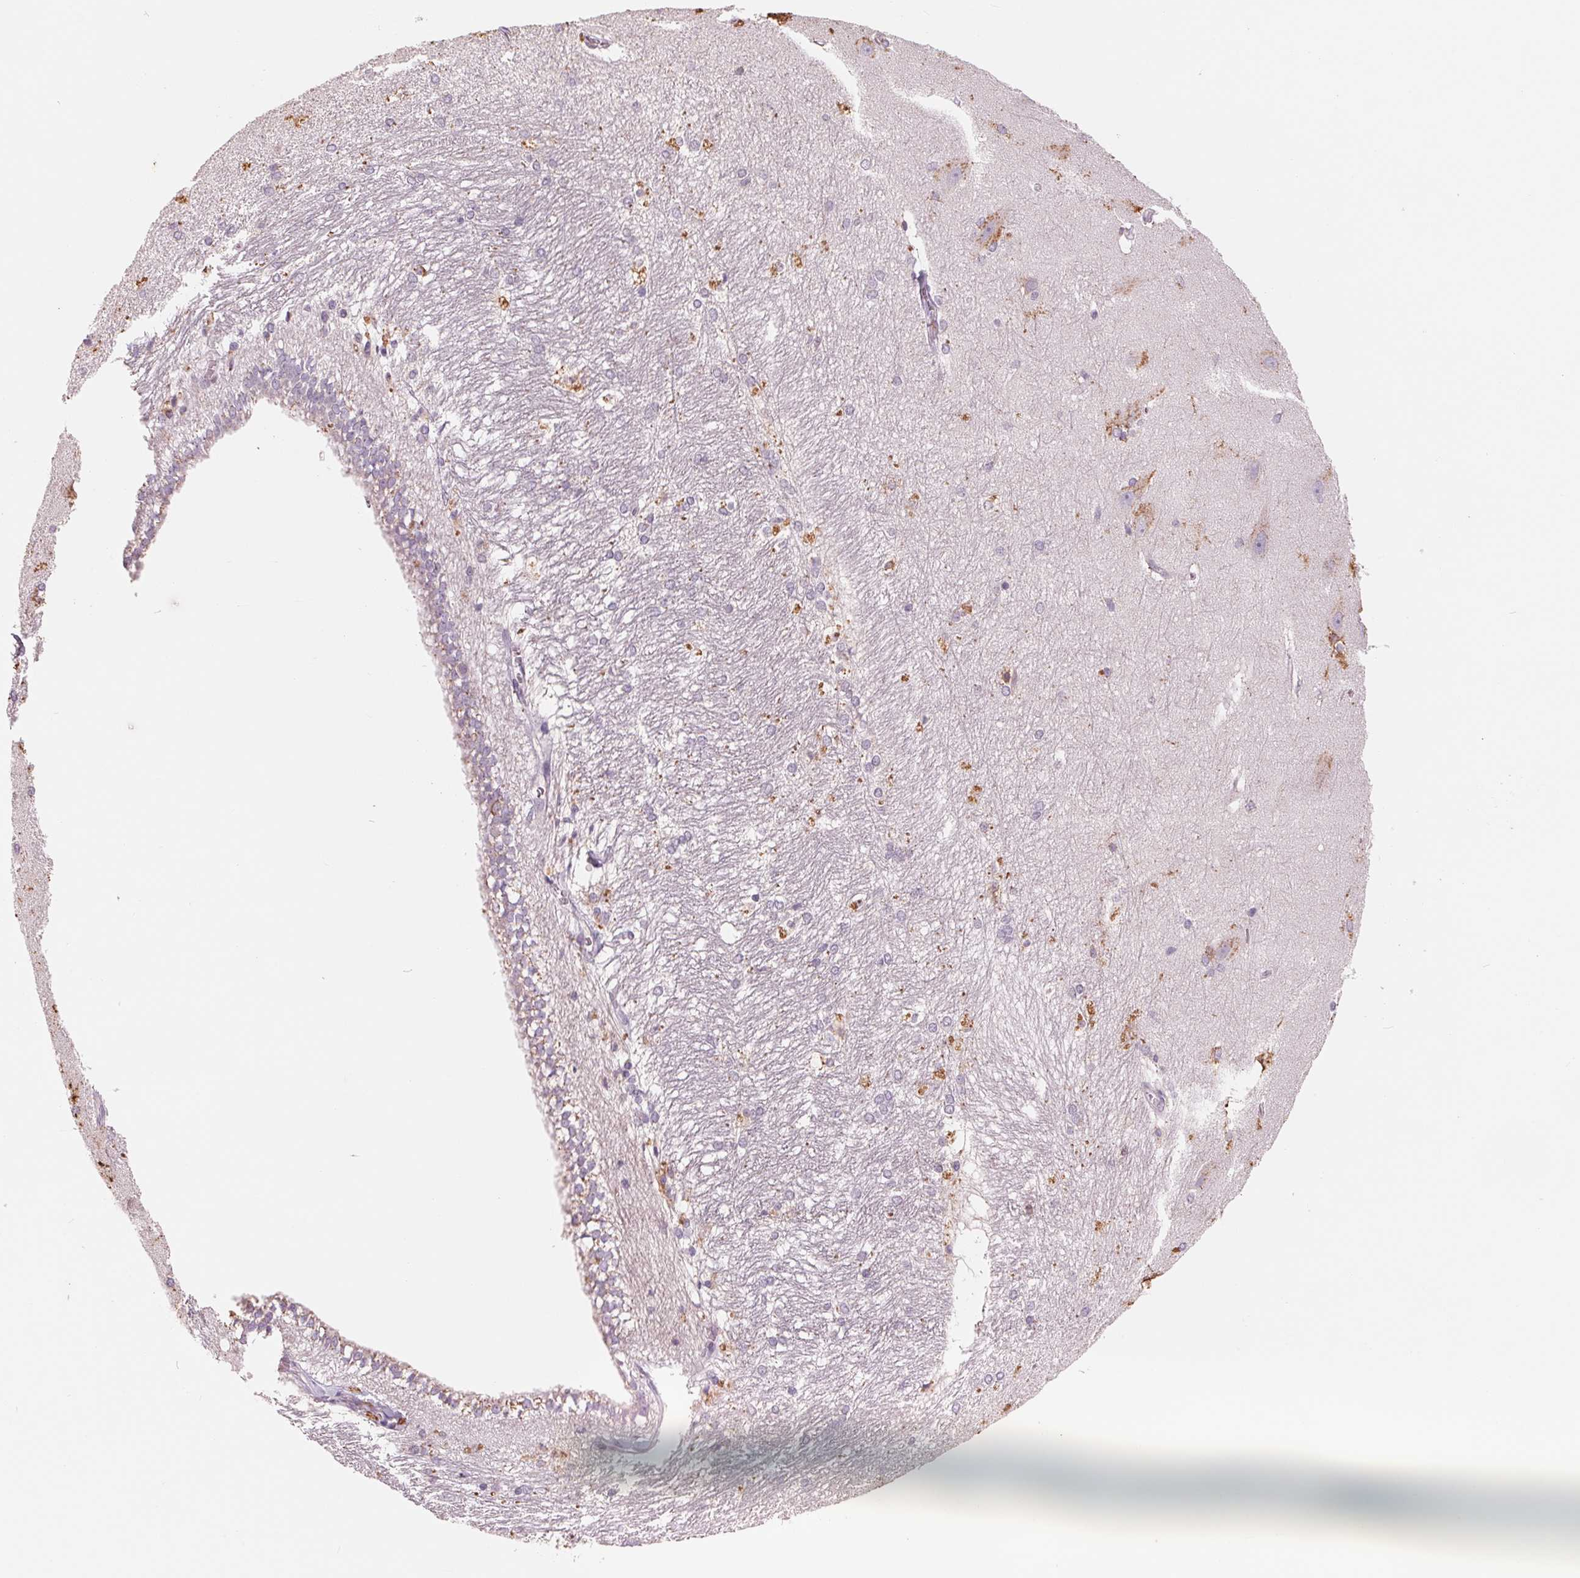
{"staining": {"intensity": "moderate", "quantity": "<25%", "location": "cytoplasmic/membranous"}, "tissue": "hippocampus", "cell_type": "Glial cells", "image_type": "normal", "snomed": [{"axis": "morphology", "description": "Normal tissue, NOS"}, {"axis": "topography", "description": "Cerebral cortex"}, {"axis": "topography", "description": "Hippocampus"}], "caption": "Immunohistochemistry image of unremarkable hippocampus: hippocampus stained using immunohistochemistry exhibits low levels of moderate protein expression localized specifically in the cytoplasmic/membranous of glial cells, appearing as a cytoplasmic/membranous brown color.", "gene": "IL9R", "patient": {"sex": "female", "age": 19}}